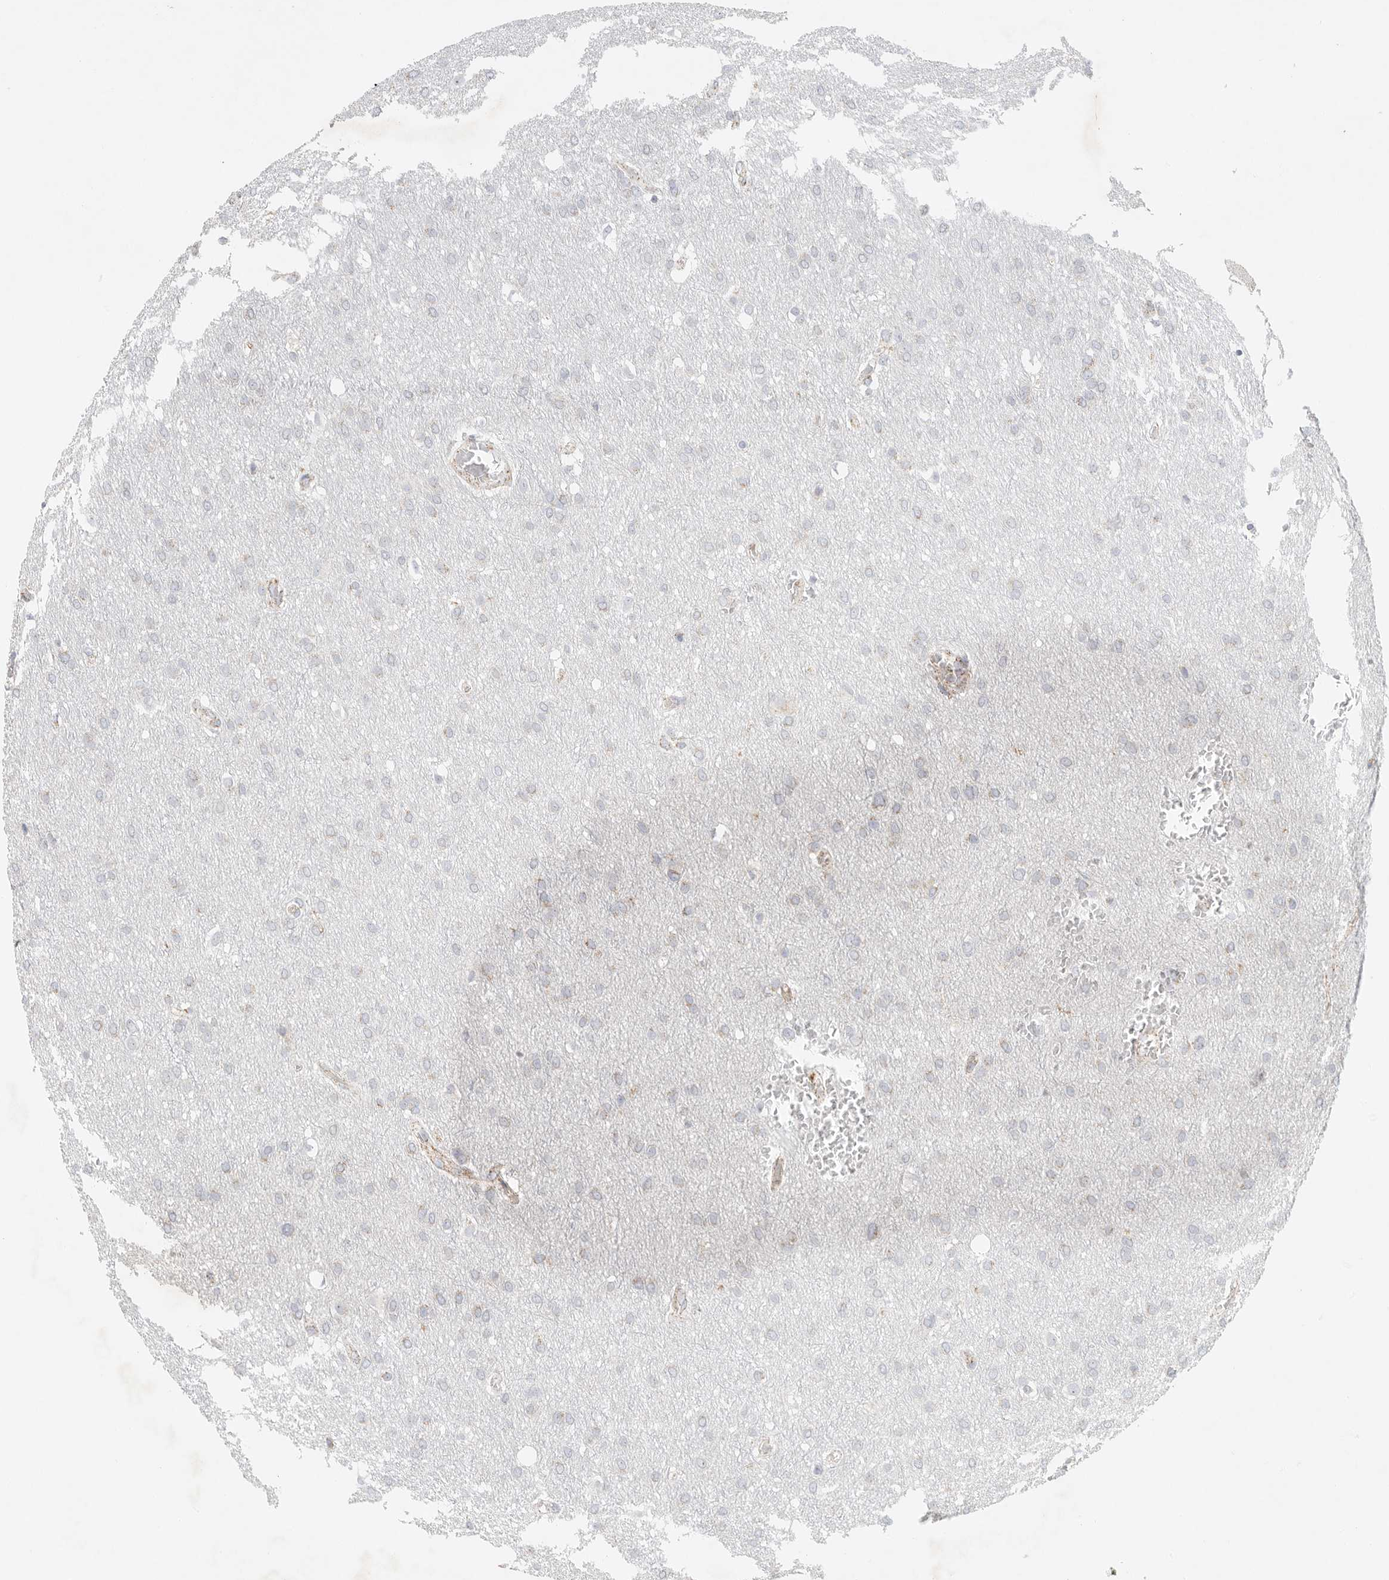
{"staining": {"intensity": "weak", "quantity": "<25%", "location": "cytoplasmic/membranous"}, "tissue": "glioma", "cell_type": "Tumor cells", "image_type": "cancer", "snomed": [{"axis": "morphology", "description": "Glioma, malignant, Low grade"}, {"axis": "topography", "description": "Brain"}], "caption": "DAB immunohistochemical staining of human malignant glioma (low-grade) demonstrates no significant staining in tumor cells.", "gene": "SLC25A26", "patient": {"sex": "female", "age": 37}}